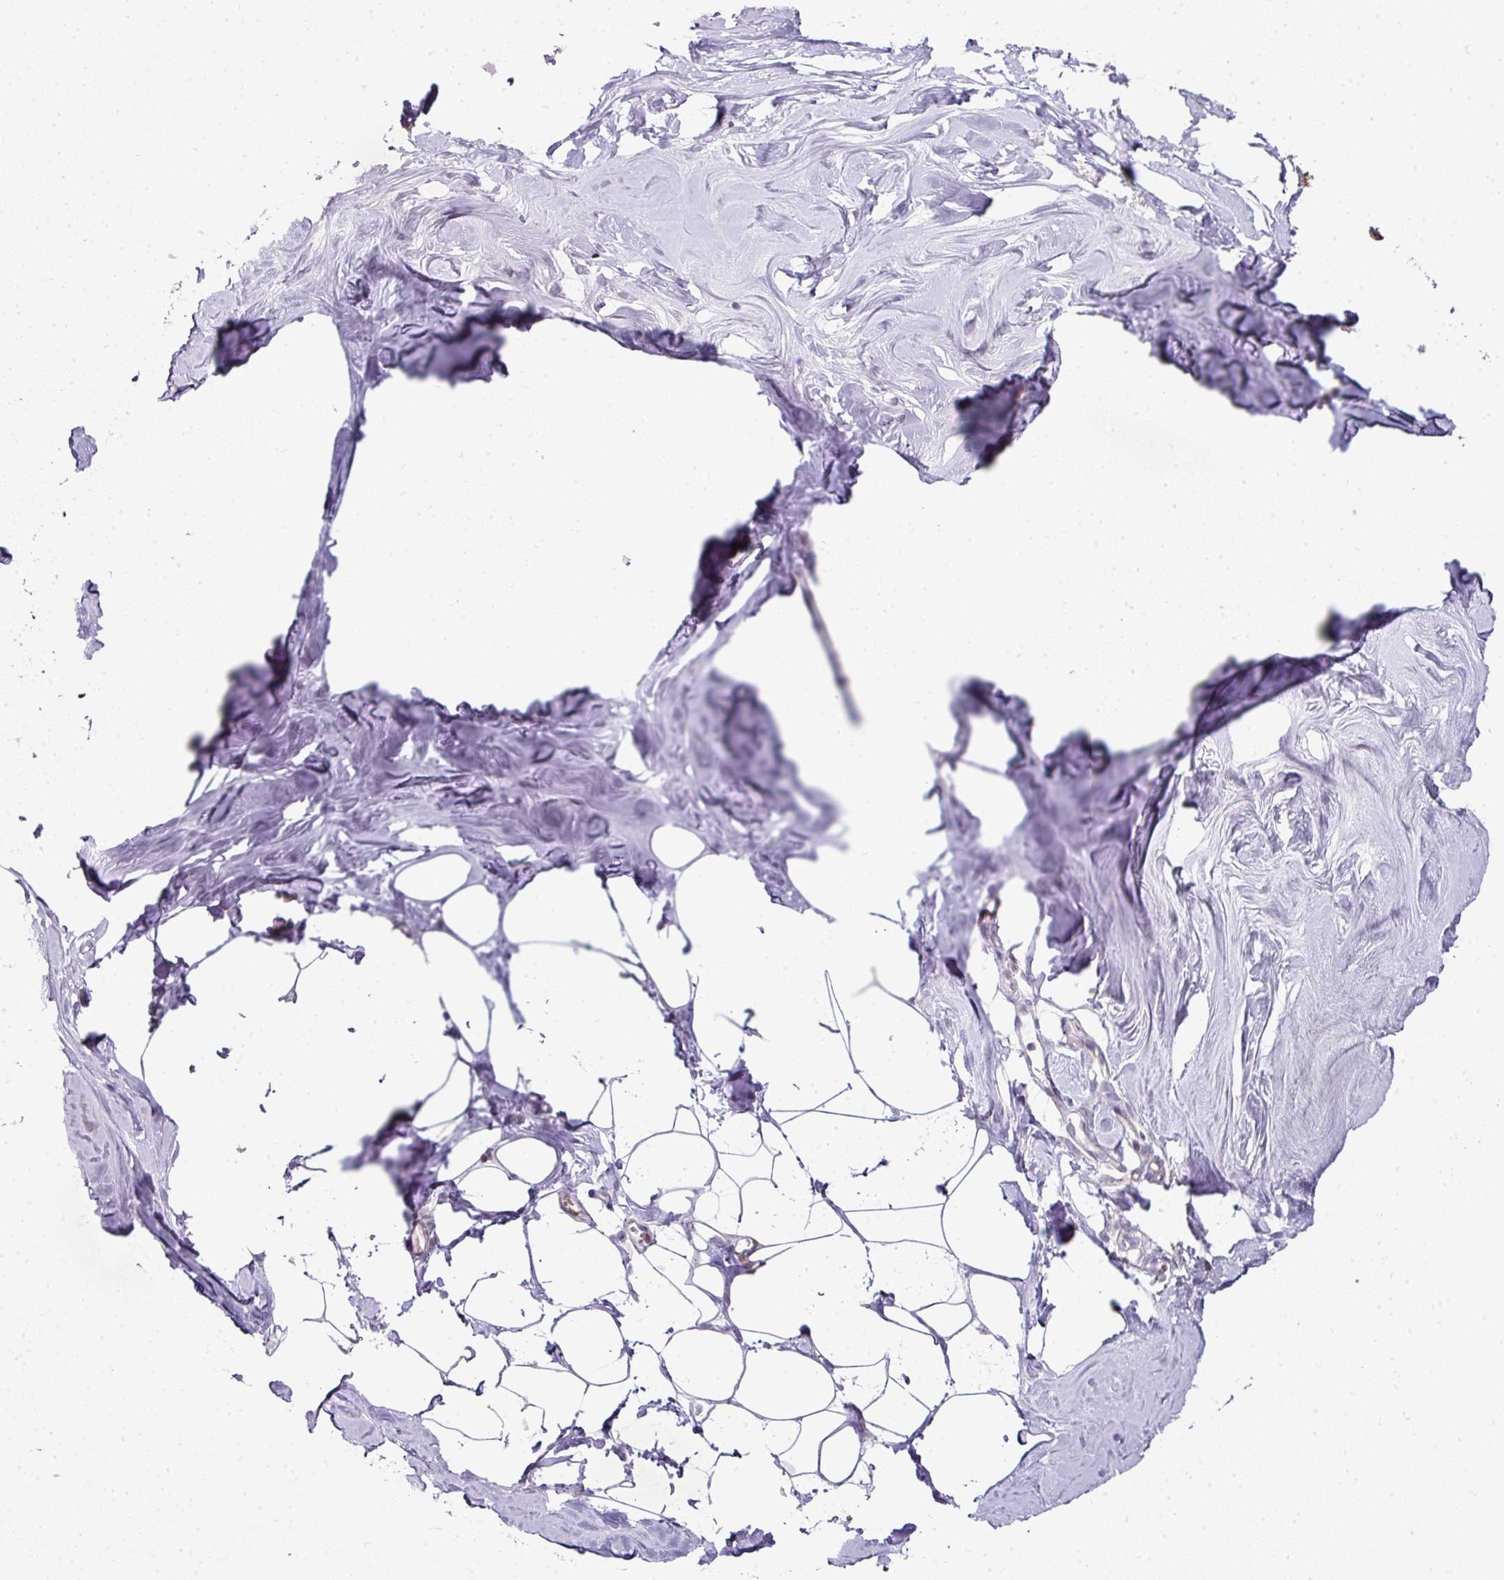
{"staining": {"intensity": "negative", "quantity": "none", "location": "none"}, "tissue": "breast", "cell_type": "Adipocytes", "image_type": "normal", "snomed": [{"axis": "morphology", "description": "Normal tissue, NOS"}, {"axis": "topography", "description": "Breast"}], "caption": "Immunohistochemistry (IHC) of normal human breast demonstrates no staining in adipocytes. Nuclei are stained in blue.", "gene": "ANKRD18A", "patient": {"sex": "female", "age": 27}}